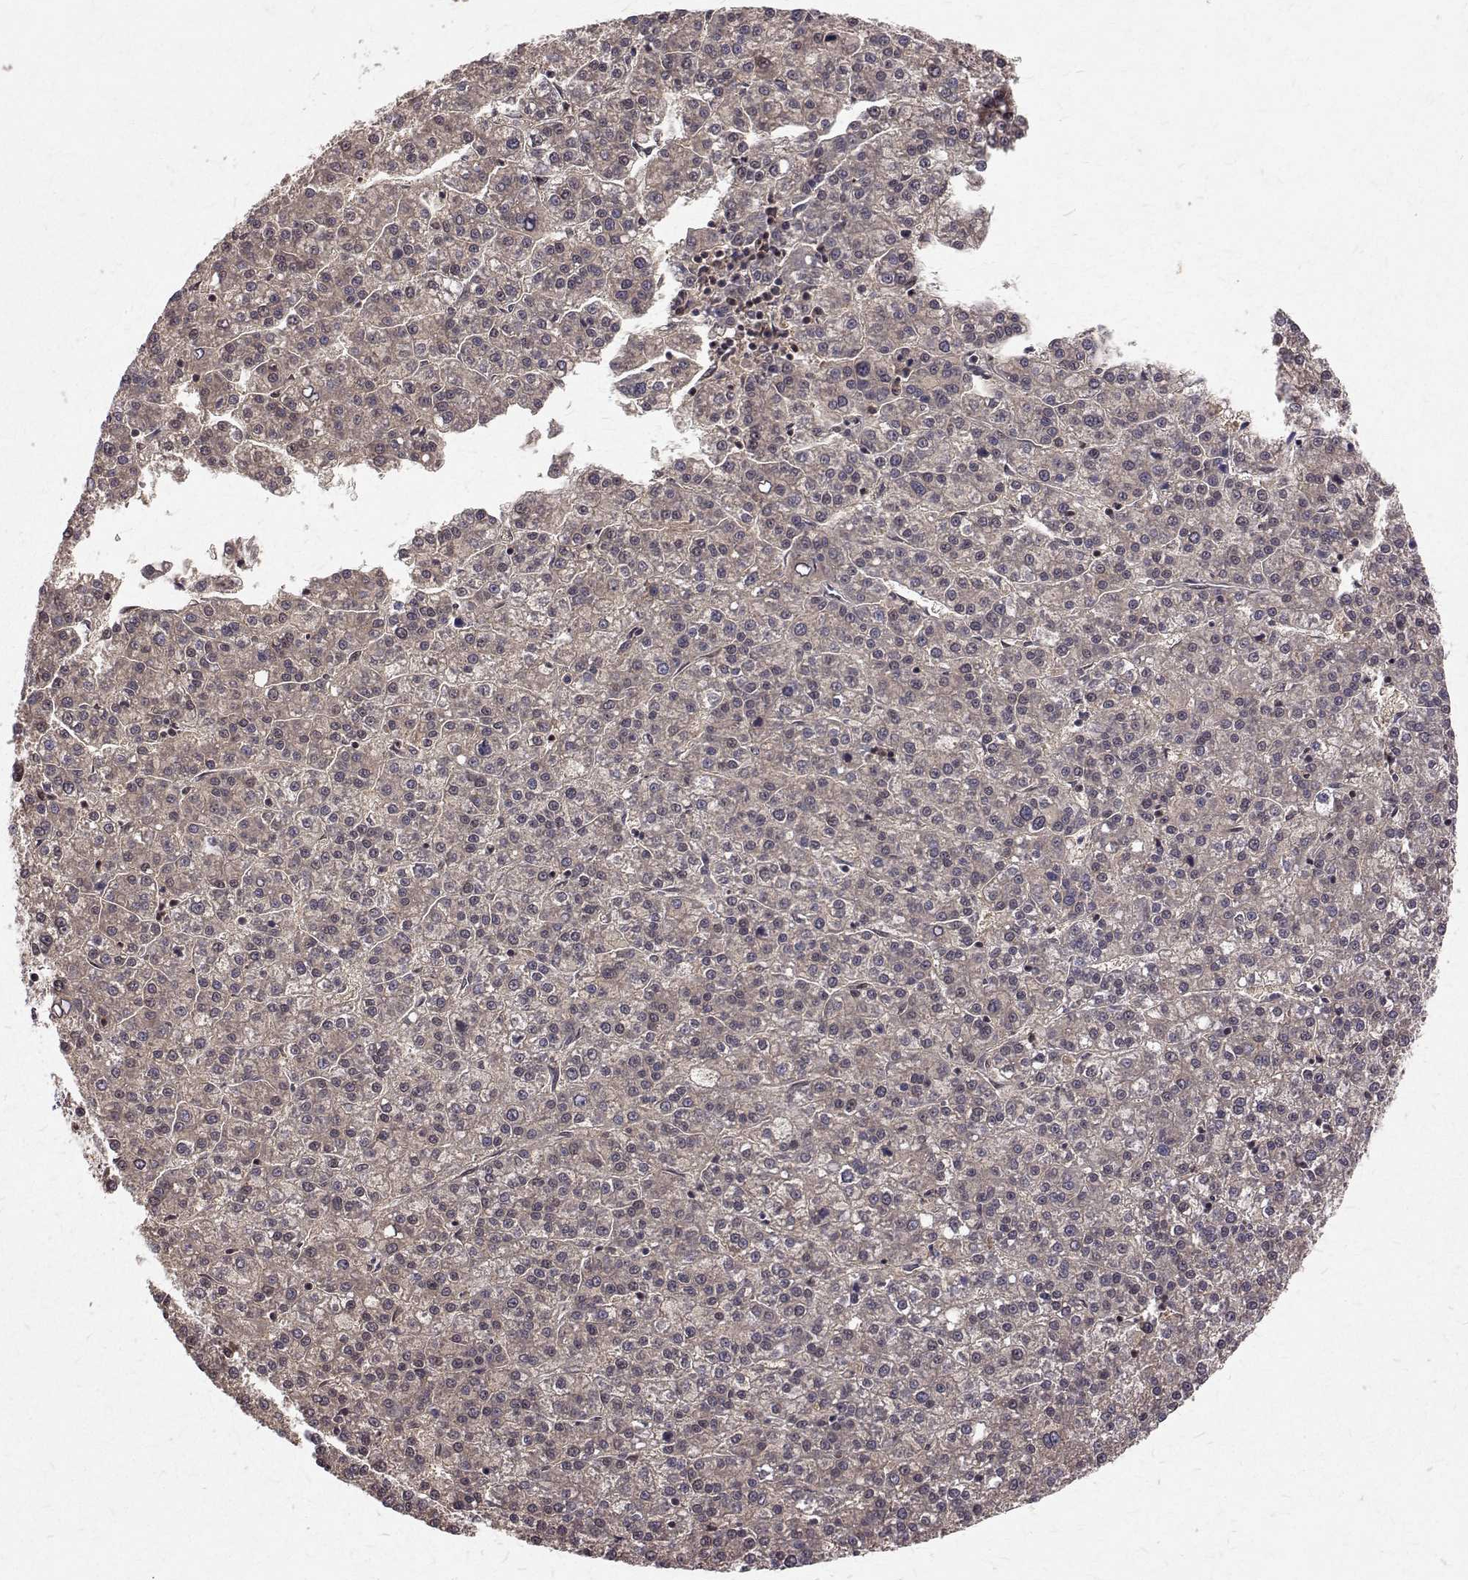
{"staining": {"intensity": "negative", "quantity": "none", "location": "none"}, "tissue": "liver cancer", "cell_type": "Tumor cells", "image_type": "cancer", "snomed": [{"axis": "morphology", "description": "Carcinoma, Hepatocellular, NOS"}, {"axis": "topography", "description": "Liver"}], "caption": "Immunohistochemistry (IHC) histopathology image of neoplastic tissue: human liver cancer stained with DAB shows no significant protein expression in tumor cells.", "gene": "NIF3L1", "patient": {"sex": "female", "age": 58}}